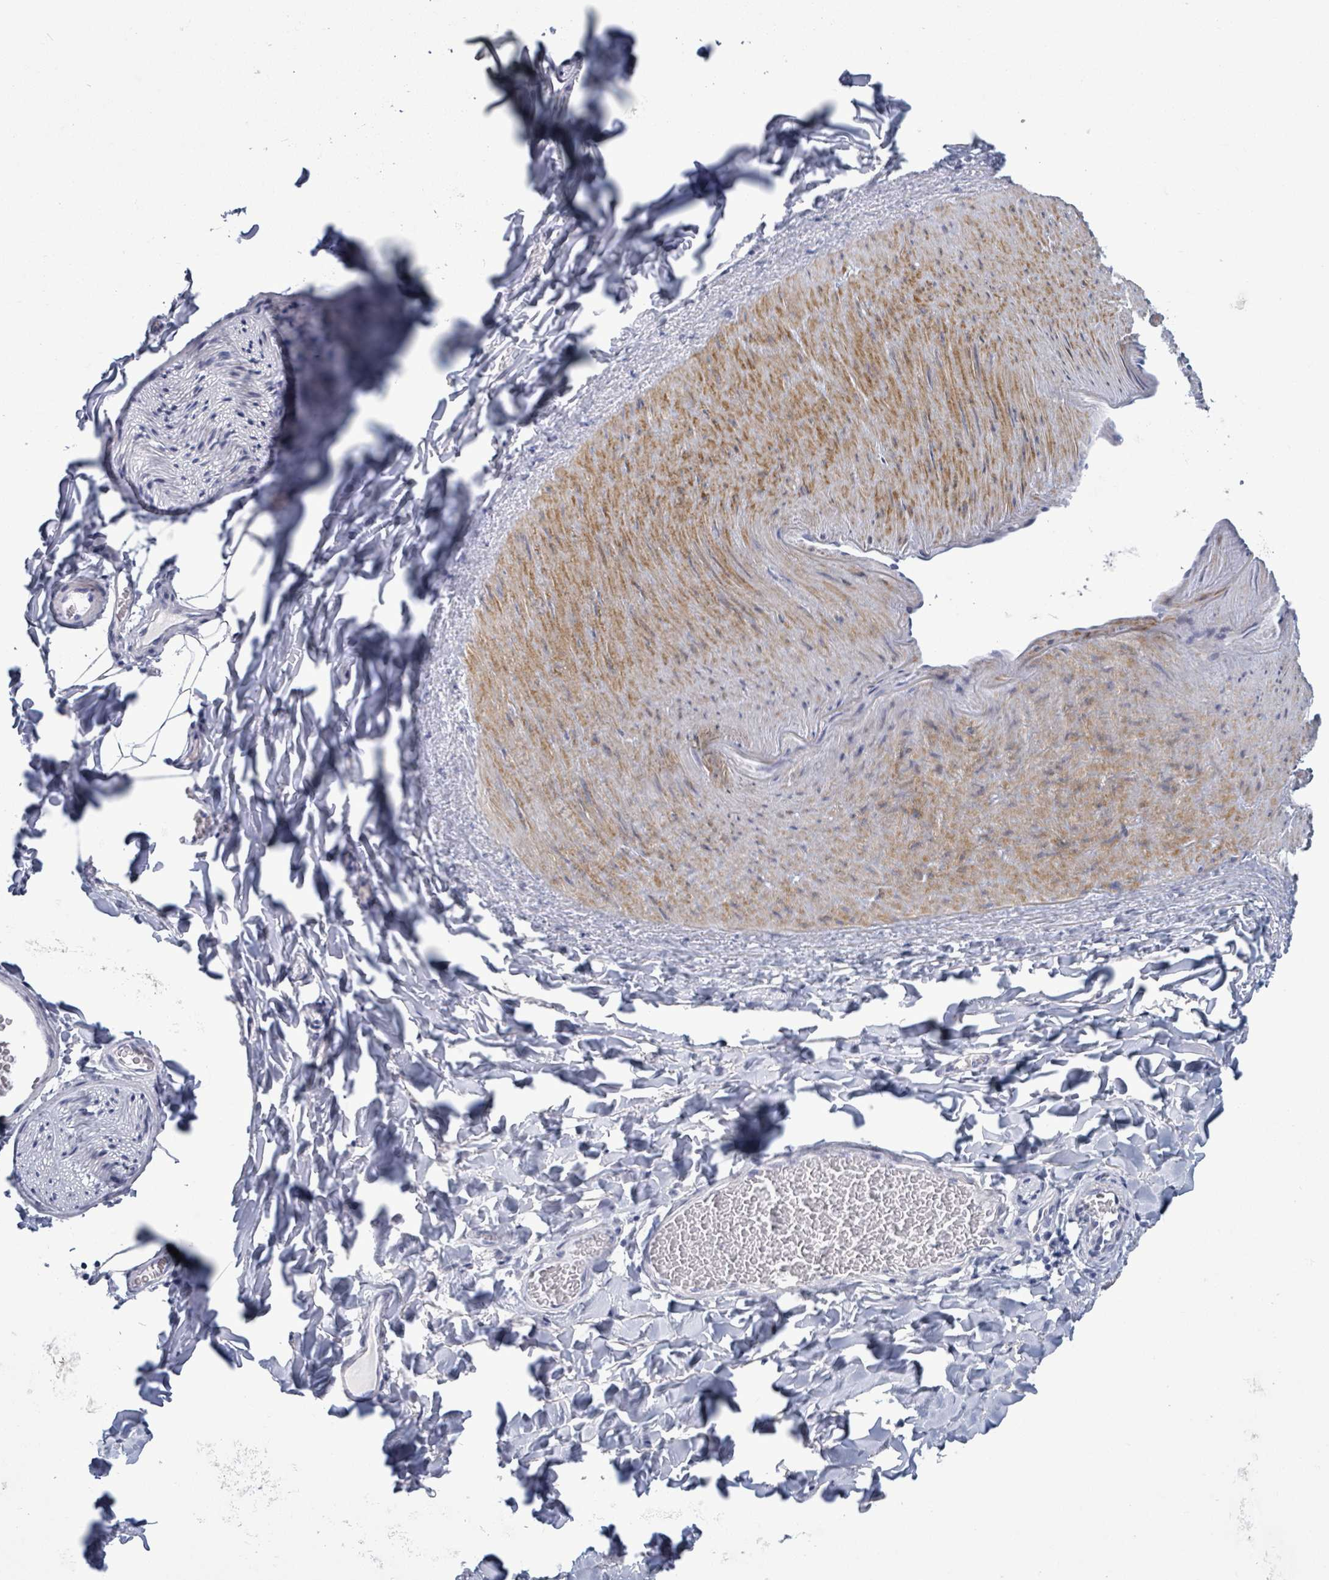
{"staining": {"intensity": "negative", "quantity": "none", "location": "none"}, "tissue": "adipose tissue", "cell_type": "Adipocytes", "image_type": "normal", "snomed": [{"axis": "morphology", "description": "Normal tissue, NOS"}, {"axis": "morphology", "description": "Carcinoma, NOS"}, {"axis": "topography", "description": "Pancreas"}, {"axis": "topography", "description": "Peripheral nerve tissue"}], "caption": "Immunohistochemistry (IHC) photomicrograph of benign adipose tissue: human adipose tissue stained with DAB exhibits no significant protein staining in adipocytes. Nuclei are stained in blue.", "gene": "ZNF771", "patient": {"sex": "female", "age": 29}}